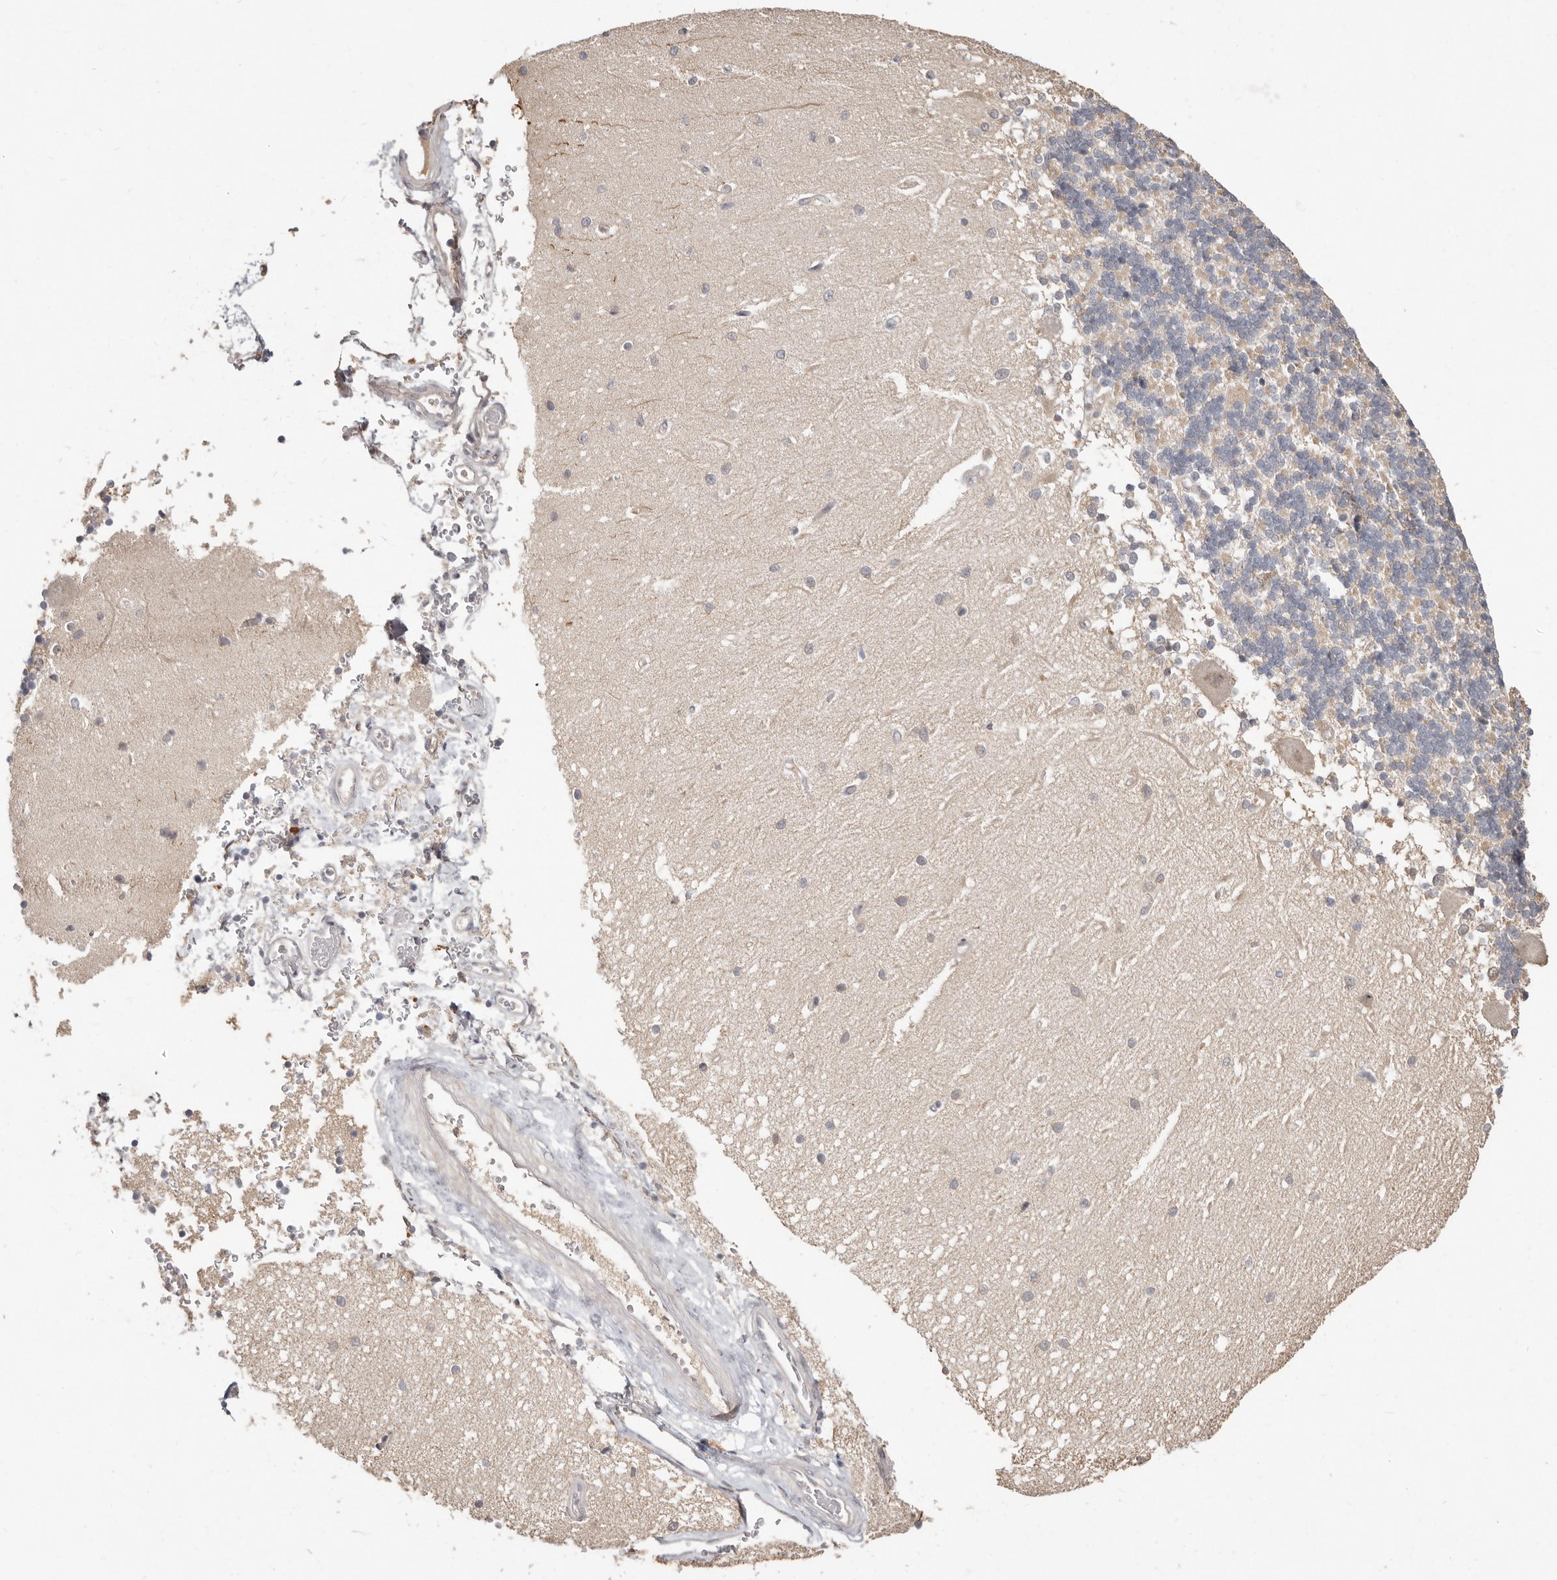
{"staining": {"intensity": "negative", "quantity": "none", "location": "none"}, "tissue": "cerebellum", "cell_type": "Cells in granular layer", "image_type": "normal", "snomed": [{"axis": "morphology", "description": "Normal tissue, NOS"}, {"axis": "topography", "description": "Cerebellum"}], "caption": "Cells in granular layer are negative for brown protein staining in normal cerebellum. (IHC, brightfield microscopy, high magnification).", "gene": "MTFR2", "patient": {"sex": "male", "age": 37}}